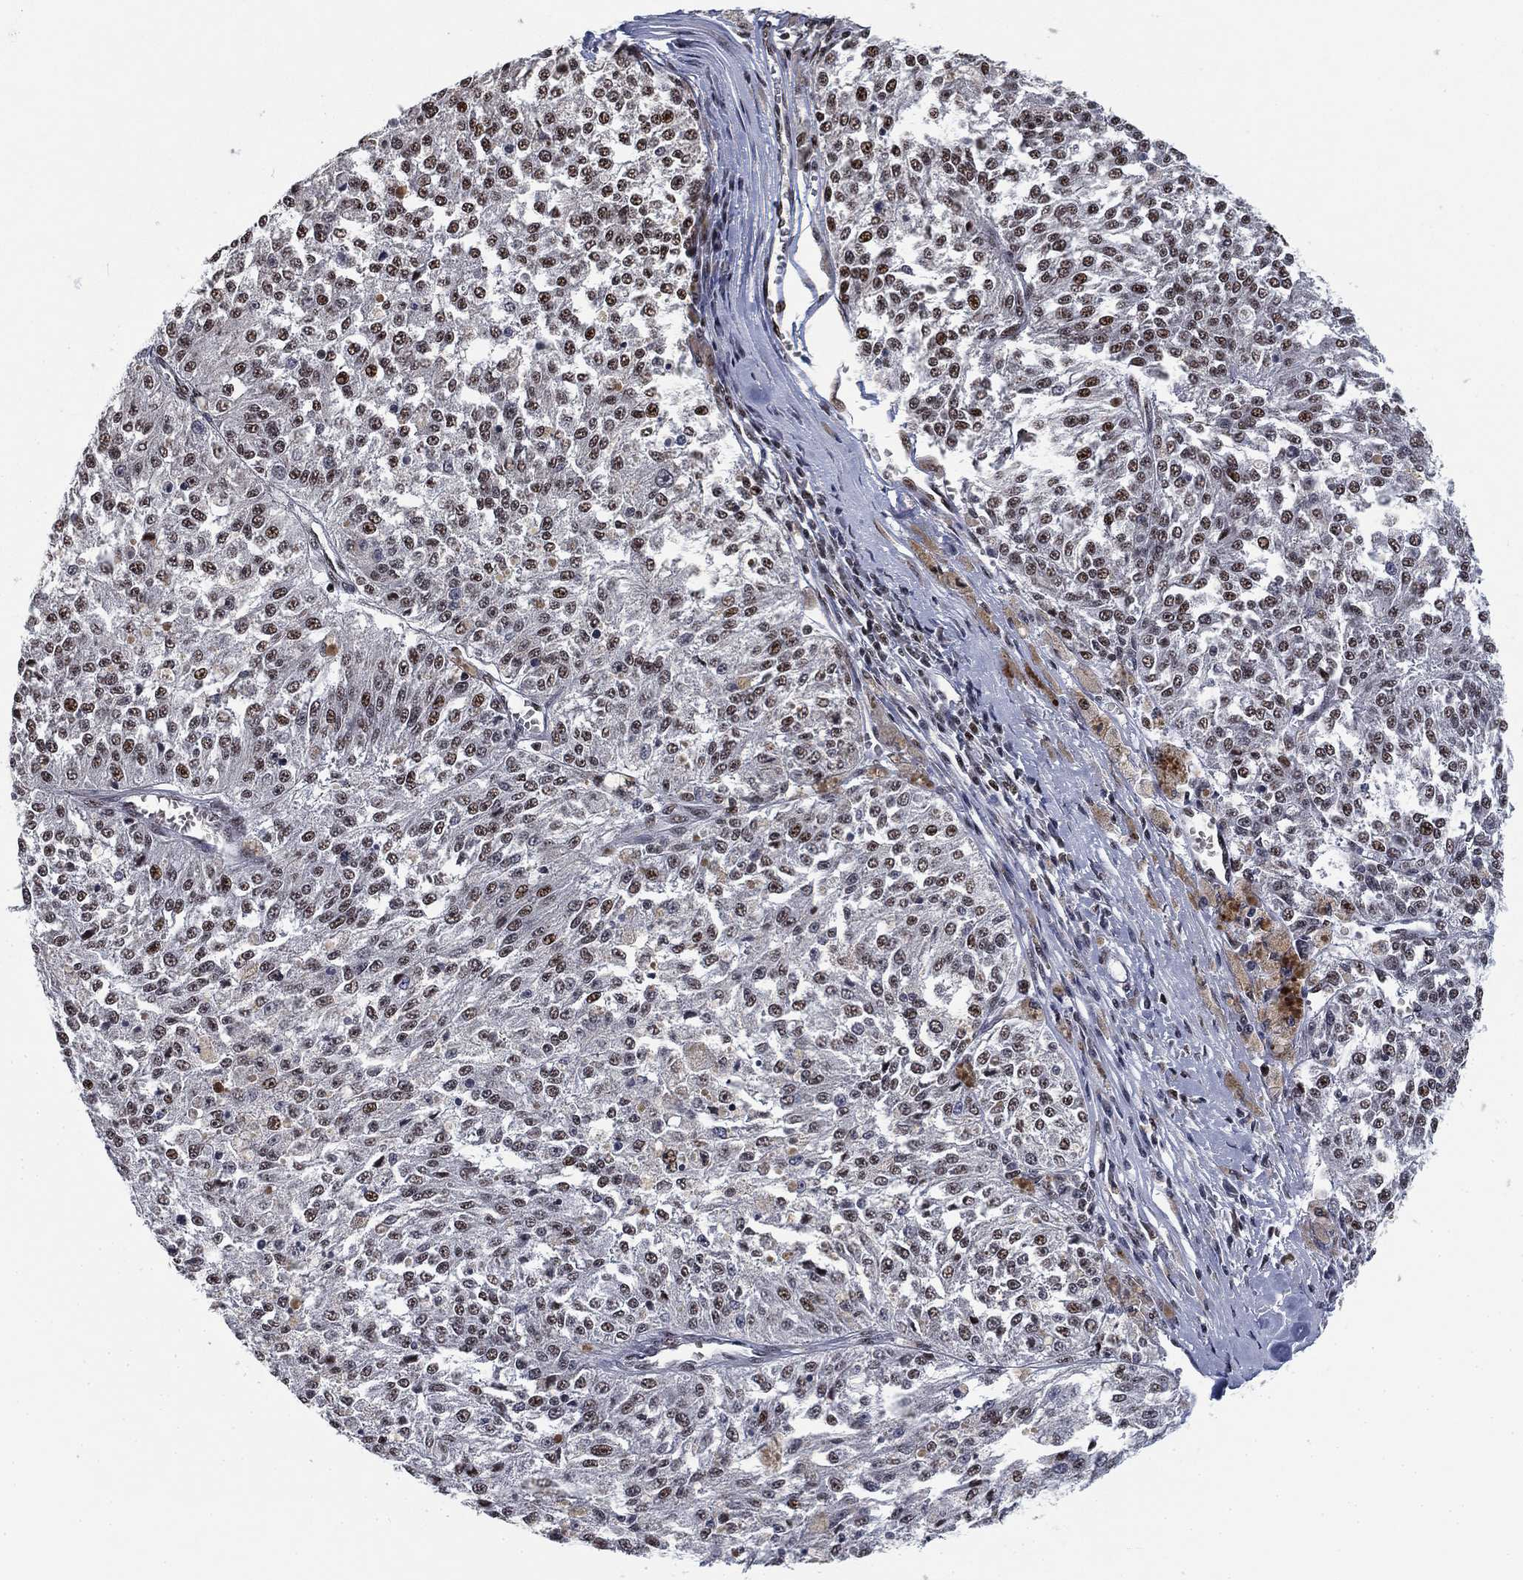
{"staining": {"intensity": "moderate", "quantity": "<25%", "location": "nuclear"}, "tissue": "melanoma", "cell_type": "Tumor cells", "image_type": "cancer", "snomed": [{"axis": "morphology", "description": "Malignant melanoma, Metastatic site"}, {"axis": "topography", "description": "Lymph node"}], "caption": "A low amount of moderate nuclear positivity is present in approximately <25% of tumor cells in malignant melanoma (metastatic site) tissue. (DAB = brown stain, brightfield microscopy at high magnification).", "gene": "ZSCAN30", "patient": {"sex": "female", "age": 64}}